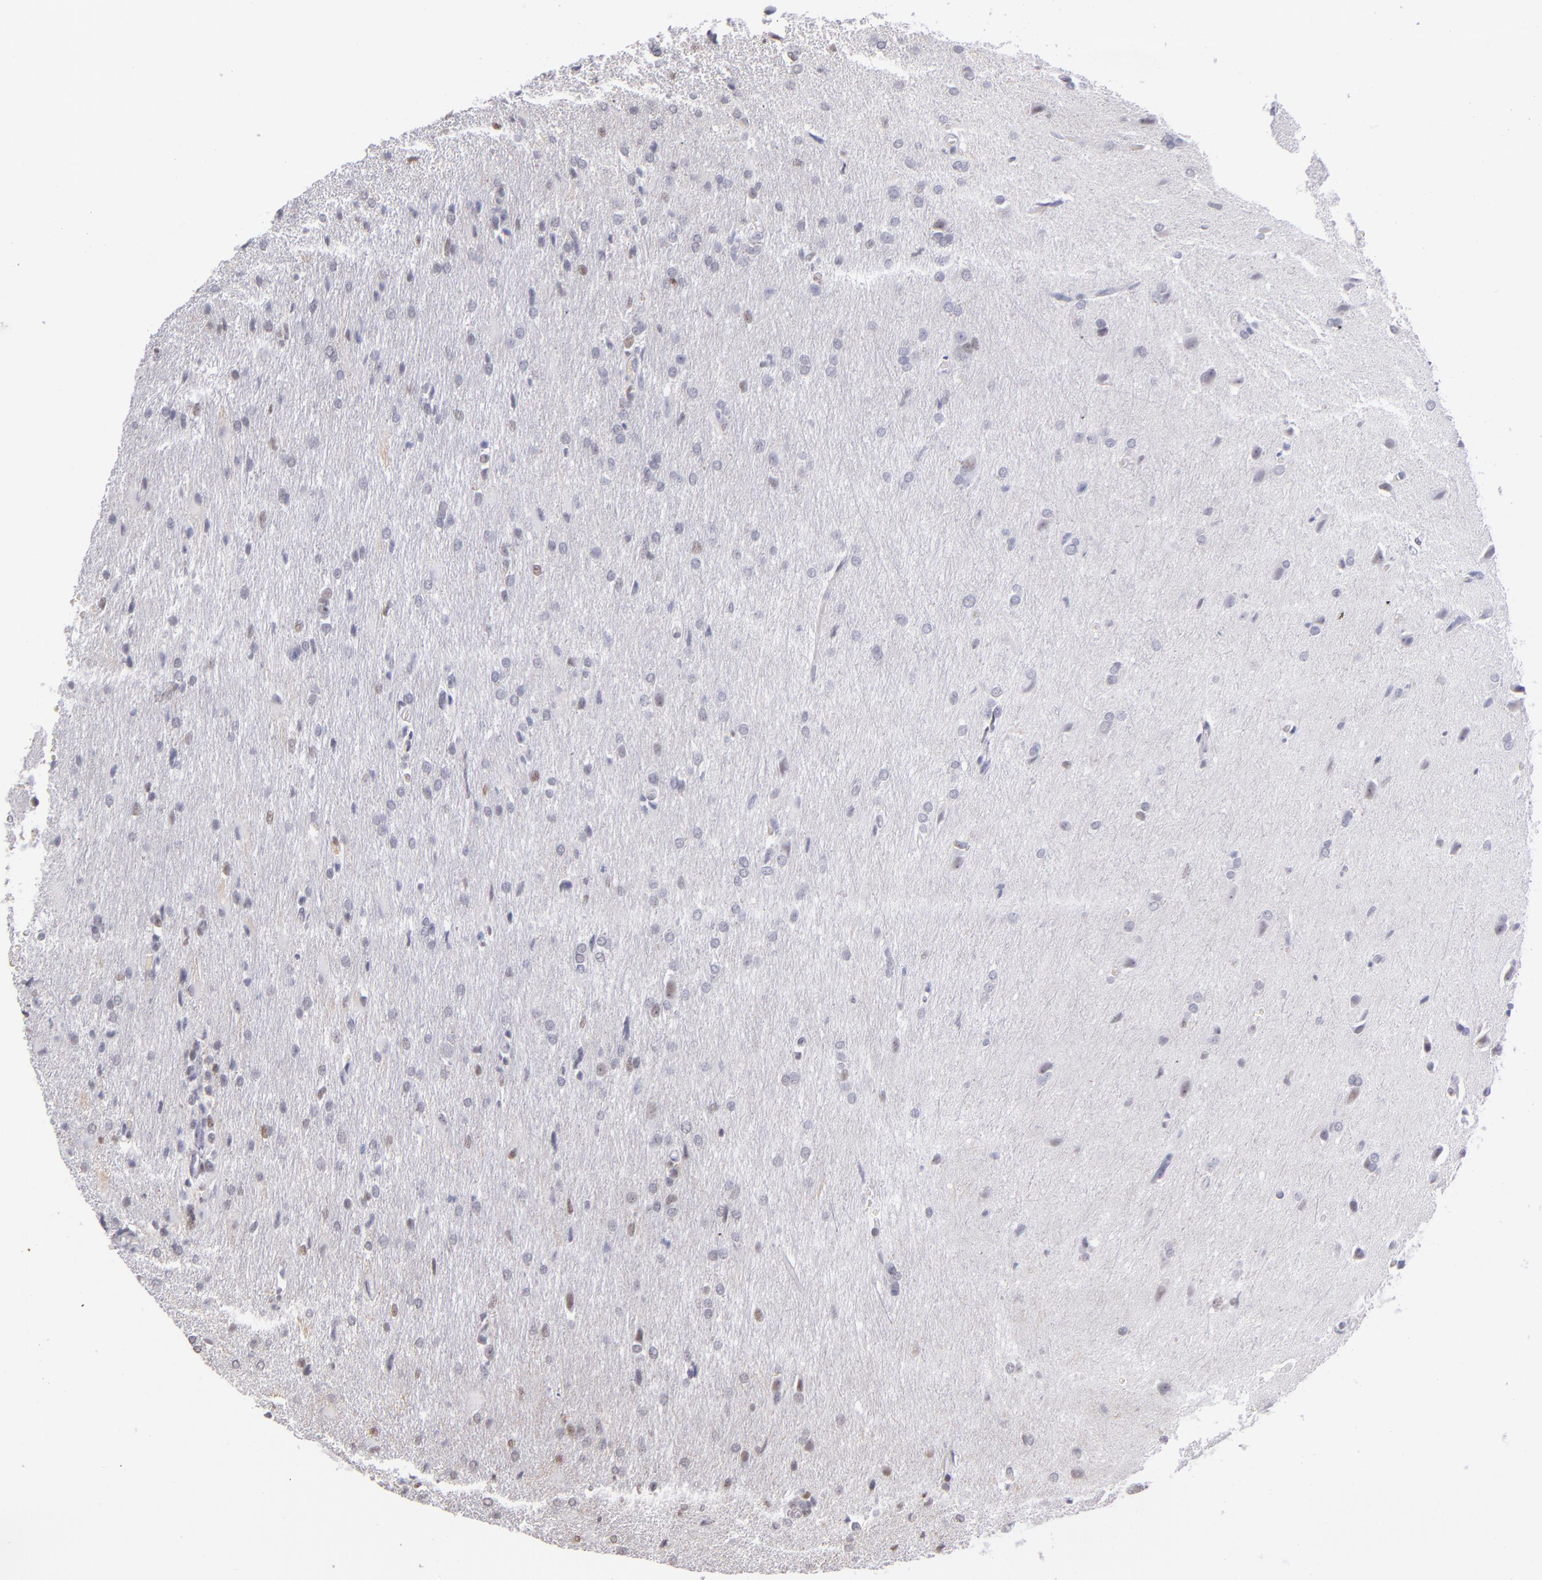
{"staining": {"intensity": "weak", "quantity": "25%-75%", "location": "nuclear"}, "tissue": "glioma", "cell_type": "Tumor cells", "image_type": "cancer", "snomed": [{"axis": "morphology", "description": "Glioma, malignant, High grade"}, {"axis": "topography", "description": "Brain"}], "caption": "Human malignant glioma (high-grade) stained with a brown dye displays weak nuclear positive staining in approximately 25%-75% of tumor cells.", "gene": "NCOR2", "patient": {"sex": "male", "age": 68}}